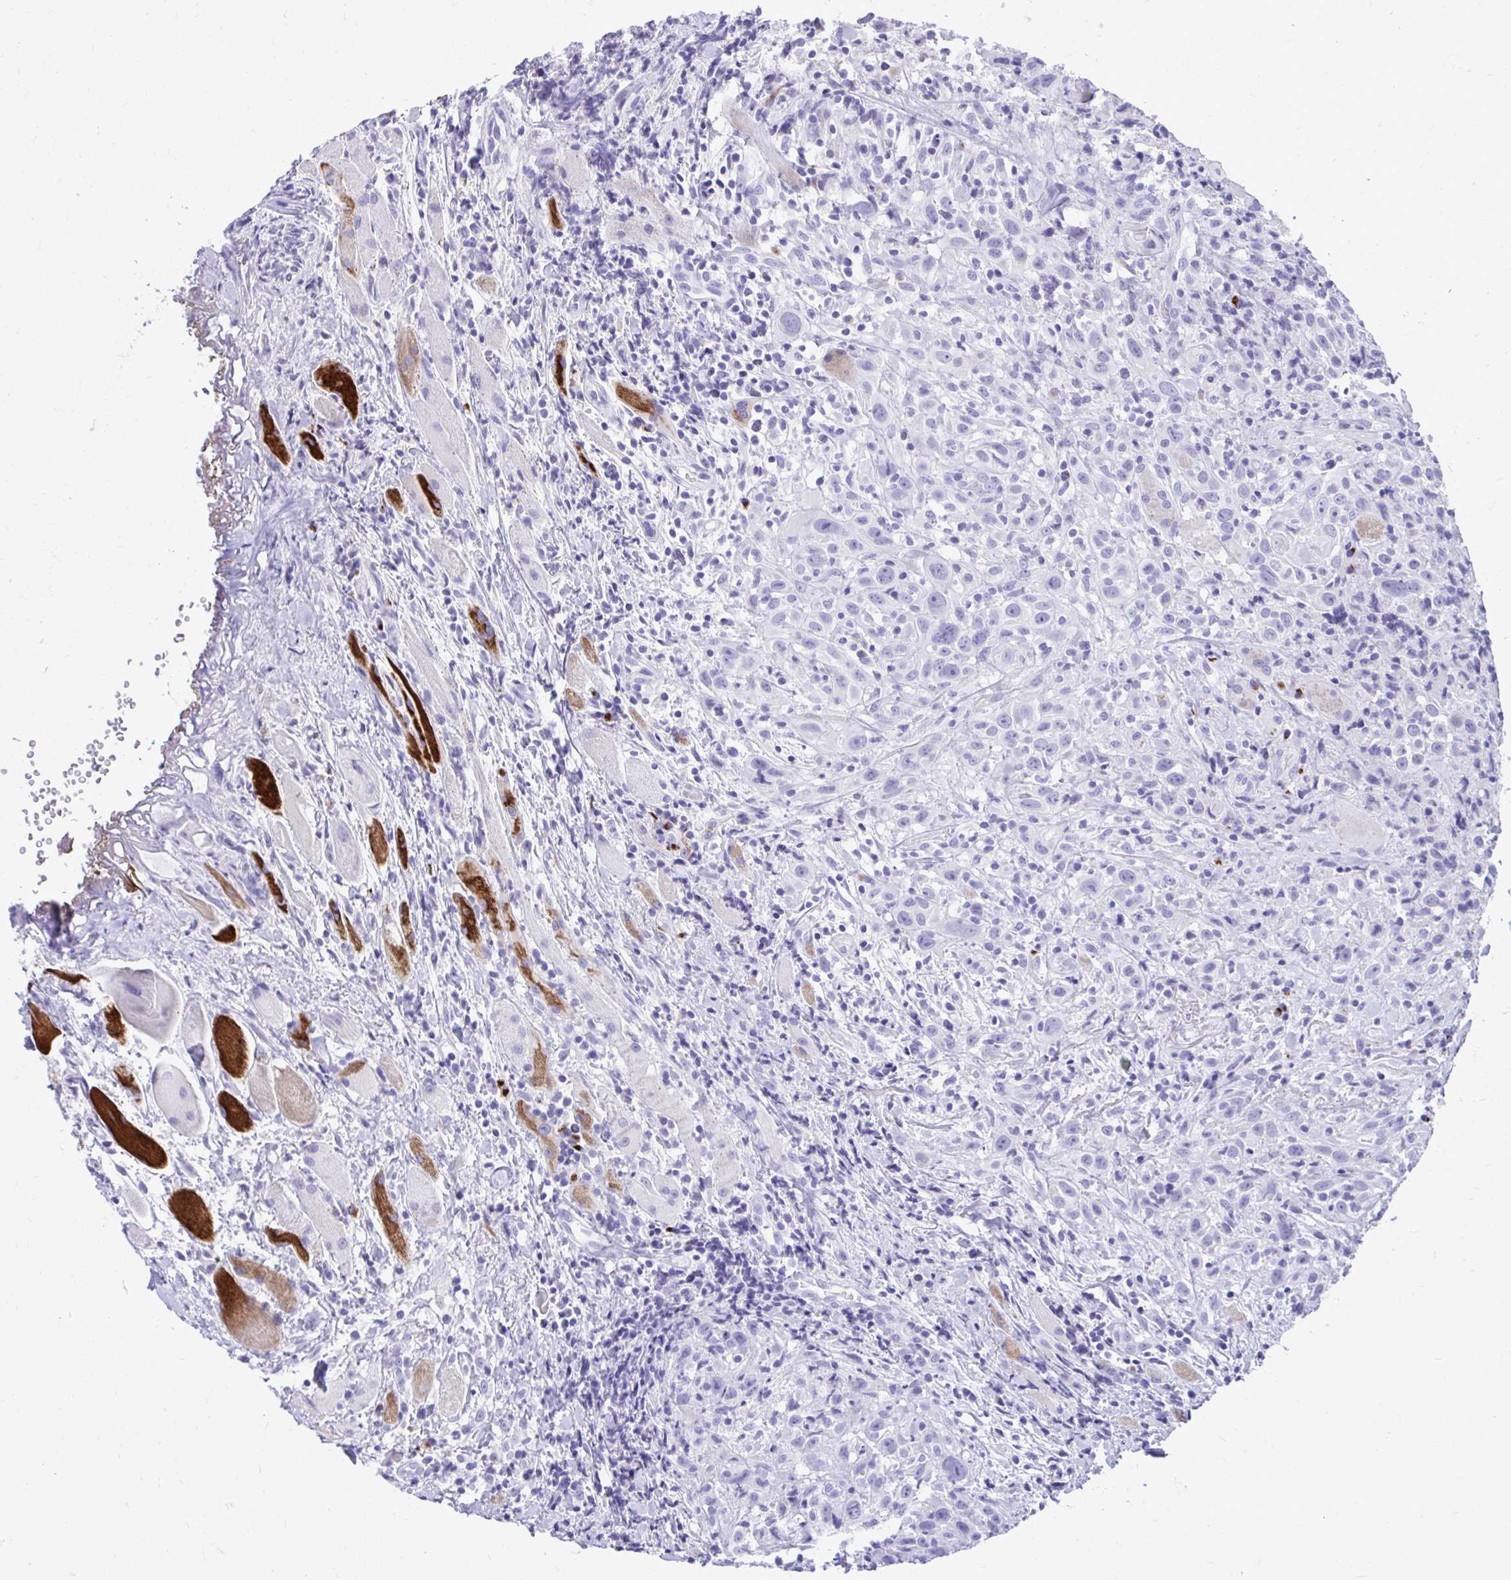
{"staining": {"intensity": "negative", "quantity": "none", "location": "none"}, "tissue": "head and neck cancer", "cell_type": "Tumor cells", "image_type": "cancer", "snomed": [{"axis": "morphology", "description": "Squamous cell carcinoma, NOS"}, {"axis": "topography", "description": "Head-Neck"}], "caption": "DAB (3,3'-diaminobenzidine) immunohistochemical staining of head and neck cancer exhibits no significant staining in tumor cells.", "gene": "ANKDD1B", "patient": {"sex": "female", "age": 95}}